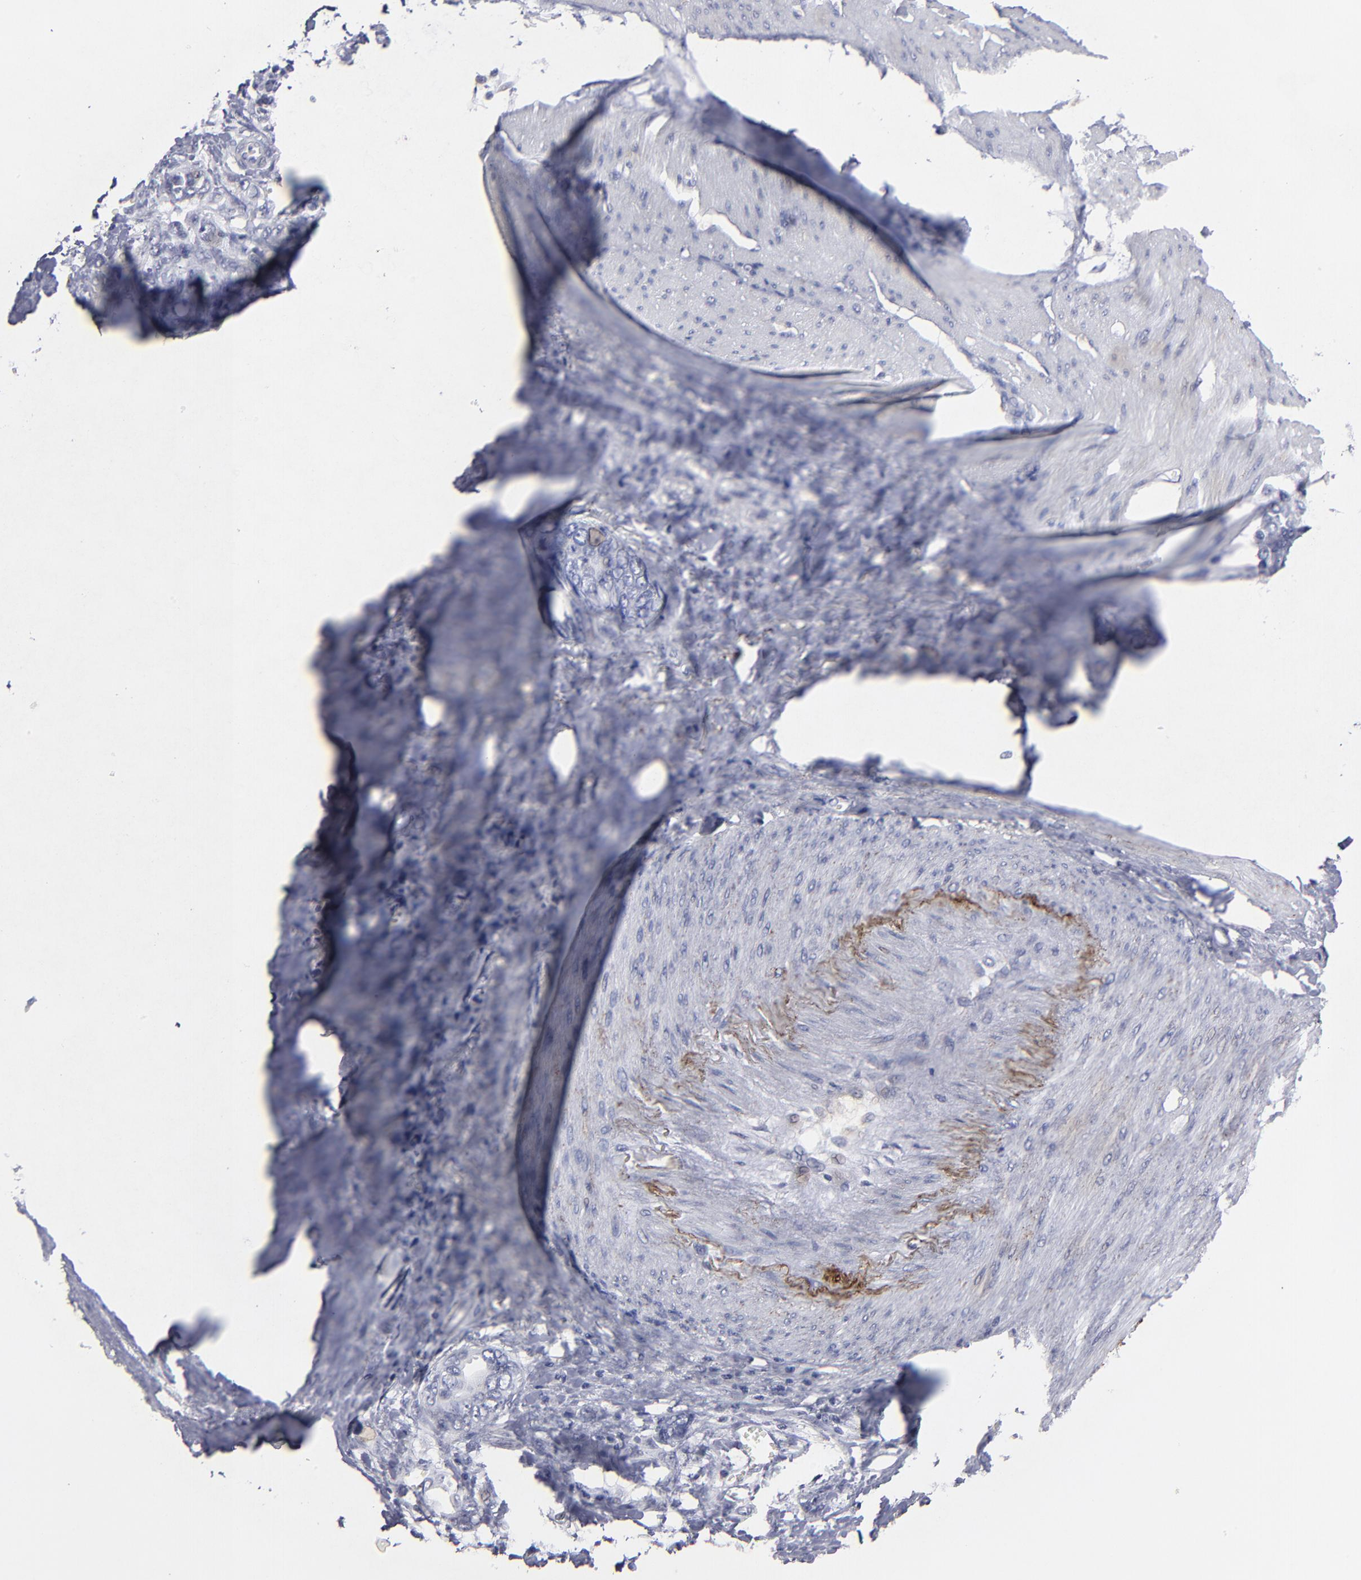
{"staining": {"intensity": "negative", "quantity": "none", "location": "none"}, "tissue": "stomach cancer", "cell_type": "Tumor cells", "image_type": "cancer", "snomed": [{"axis": "morphology", "description": "Adenocarcinoma, NOS"}, {"axis": "topography", "description": "Stomach"}], "caption": "An immunohistochemistry (IHC) image of stomach adenocarcinoma is shown. There is no staining in tumor cells of stomach adenocarcinoma.", "gene": "GPM6B", "patient": {"sex": "male", "age": 78}}